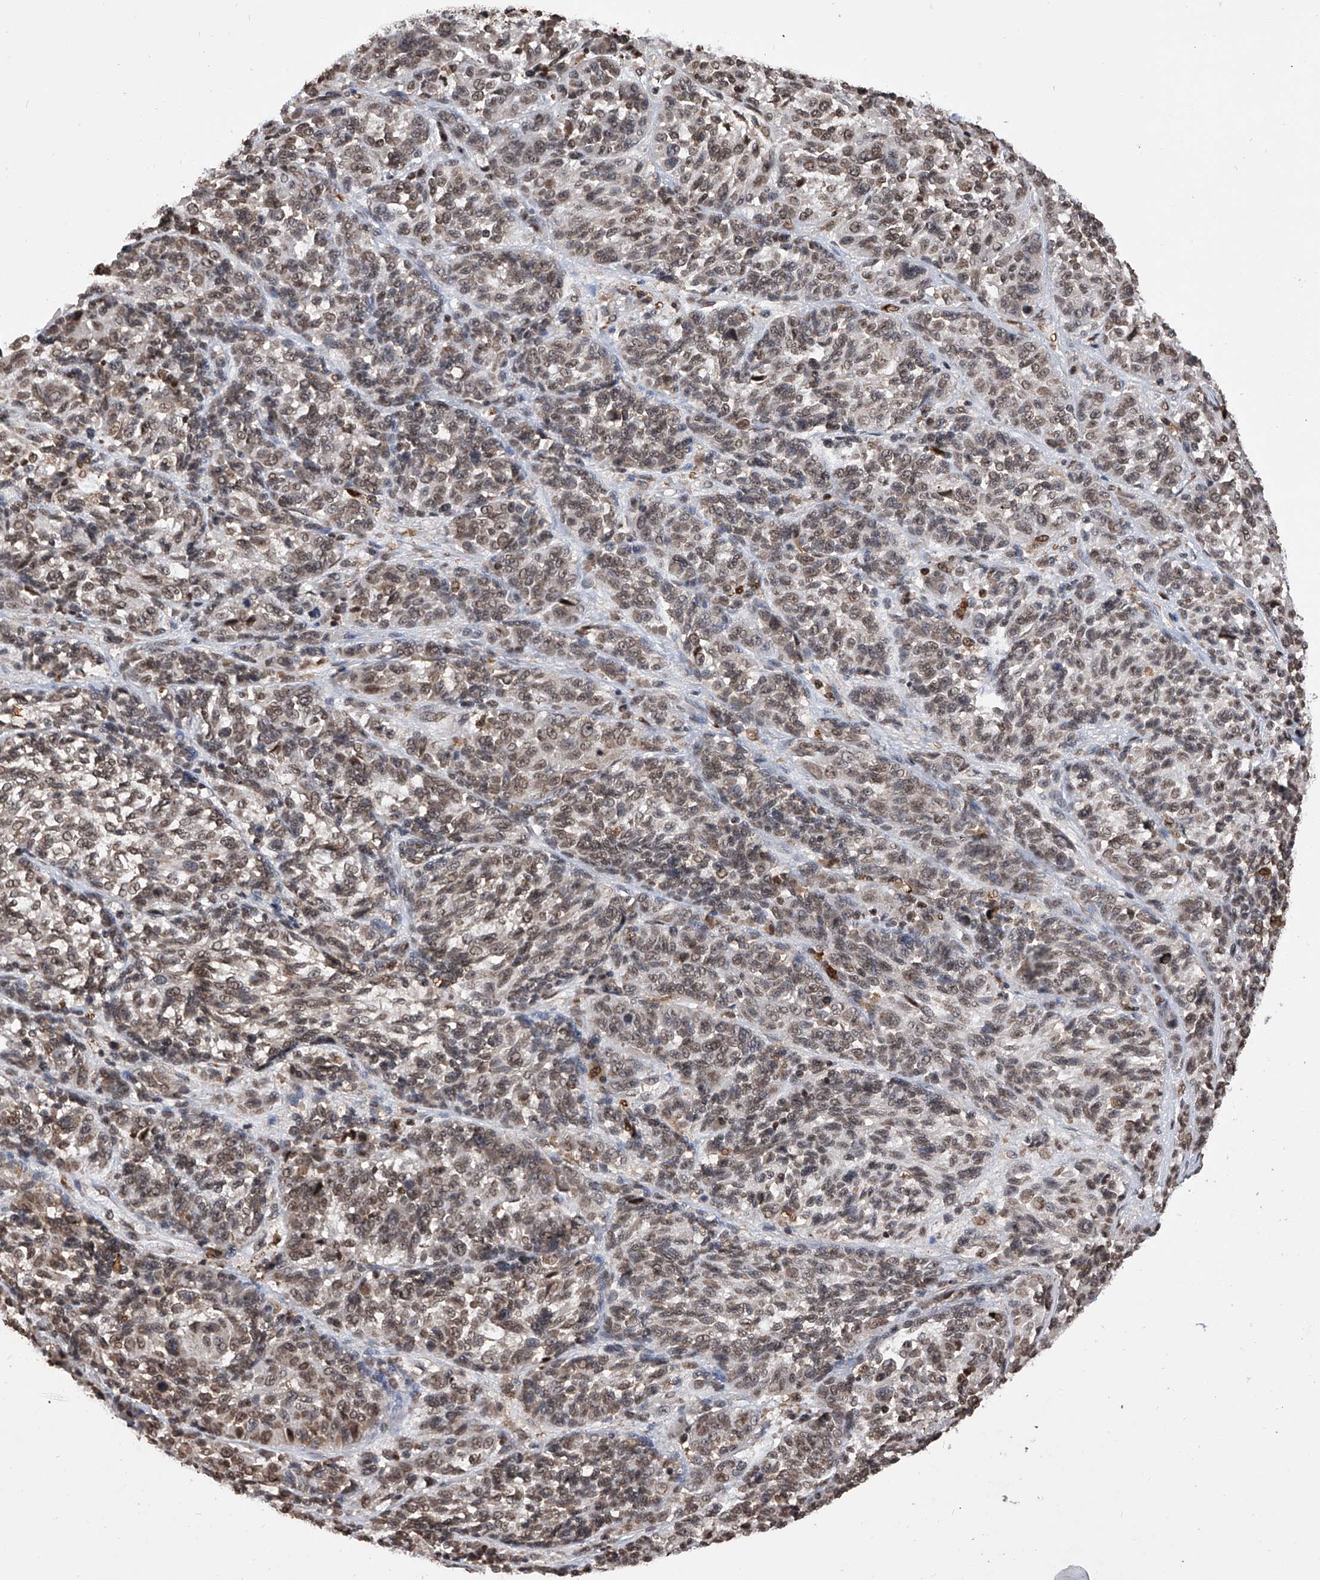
{"staining": {"intensity": "weak", "quantity": ">75%", "location": "nuclear"}, "tissue": "melanoma", "cell_type": "Tumor cells", "image_type": "cancer", "snomed": [{"axis": "morphology", "description": "Malignant melanoma, NOS"}, {"axis": "topography", "description": "Skin"}], "caption": "Melanoma was stained to show a protein in brown. There is low levels of weak nuclear staining in about >75% of tumor cells.", "gene": "CFAP410", "patient": {"sex": "male", "age": 53}}